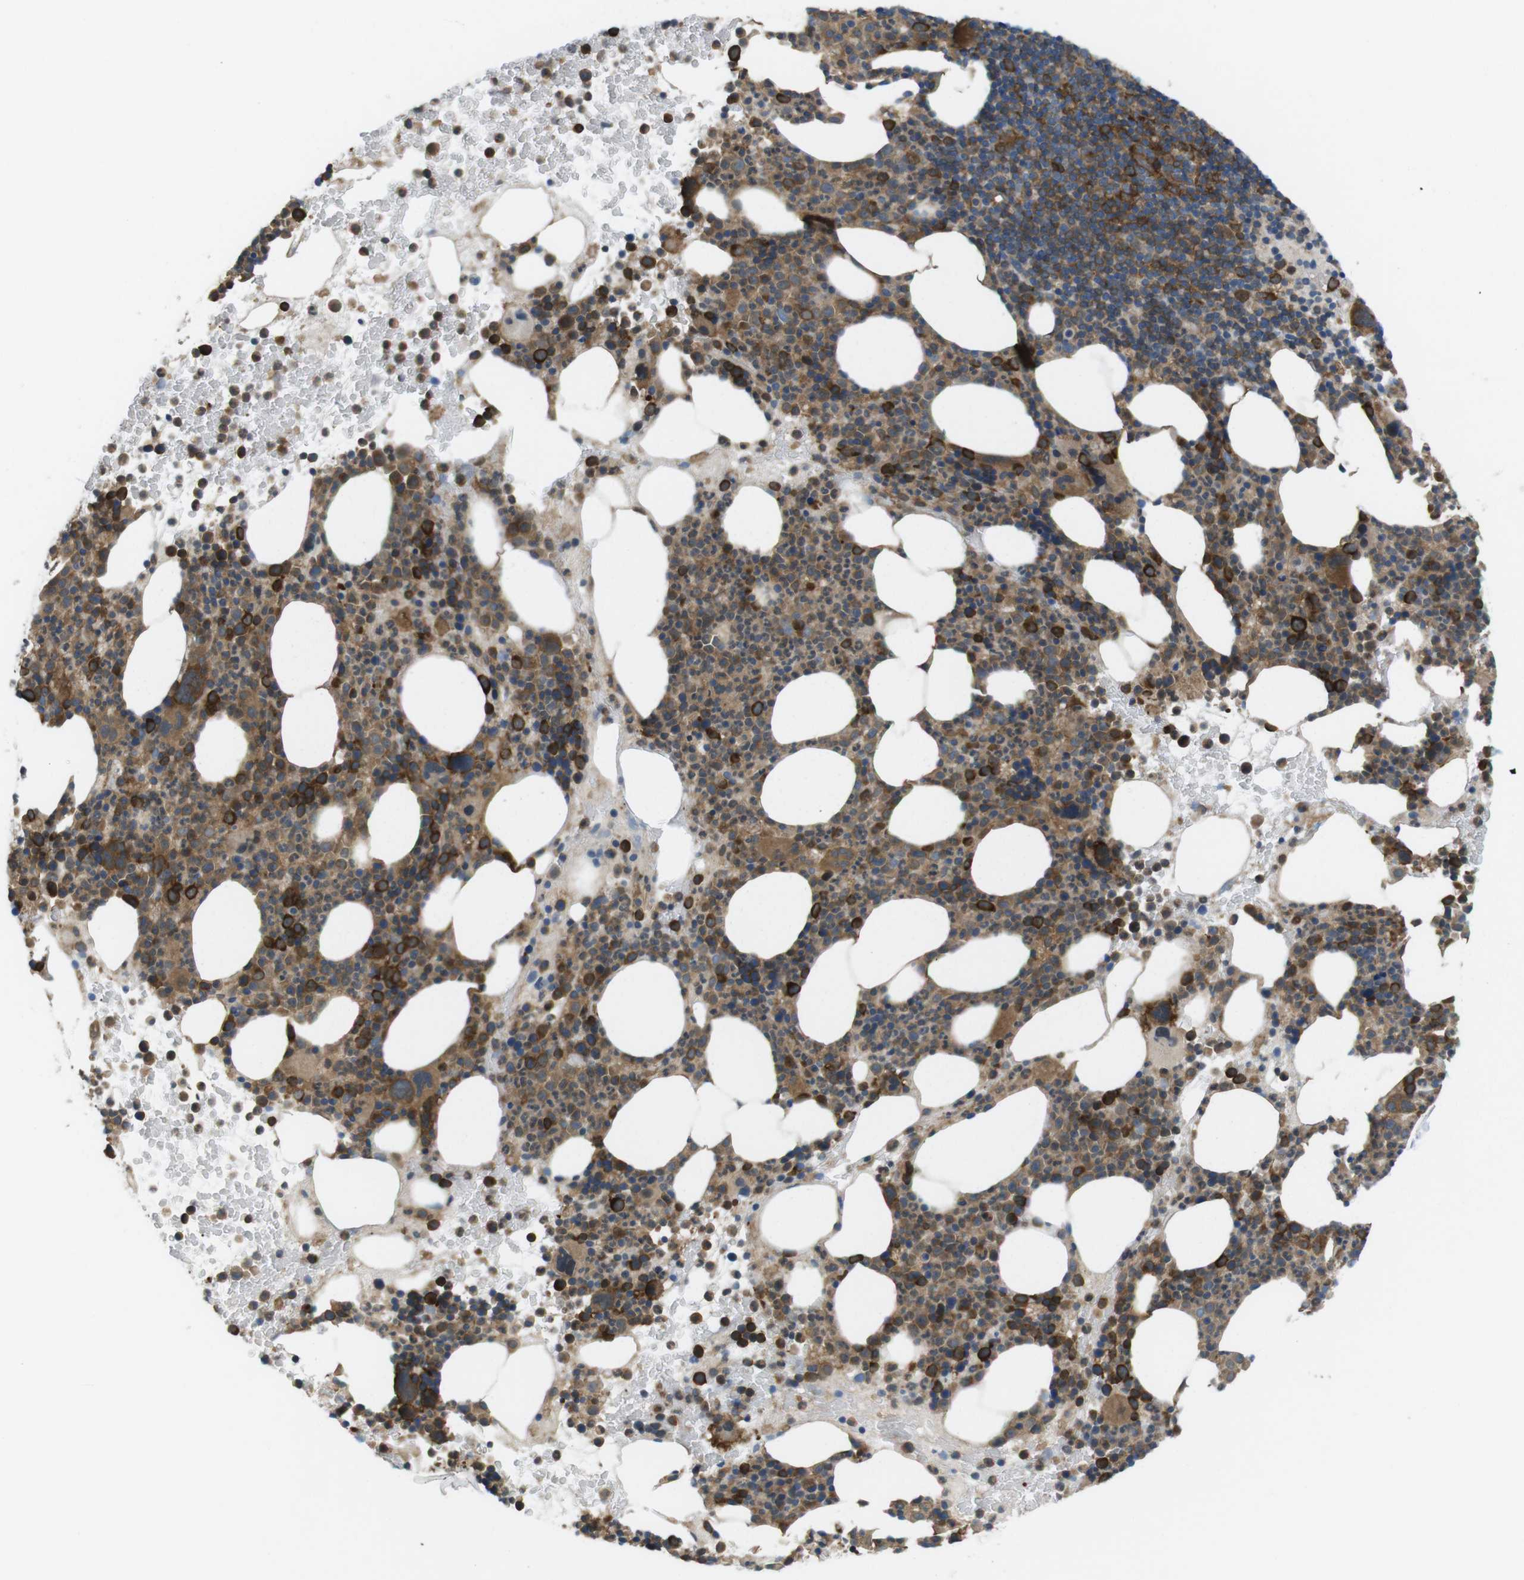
{"staining": {"intensity": "strong", "quantity": ">75%", "location": "cytoplasmic/membranous"}, "tissue": "bone marrow", "cell_type": "Hematopoietic cells", "image_type": "normal", "snomed": [{"axis": "morphology", "description": "Normal tissue, NOS"}, {"axis": "morphology", "description": "Inflammation, NOS"}, {"axis": "topography", "description": "Bone marrow"}], "caption": "Protein expression analysis of benign human bone marrow reveals strong cytoplasmic/membranous expression in approximately >75% of hematopoietic cells.", "gene": "MTHFD1L", "patient": {"sex": "male", "age": 73}}